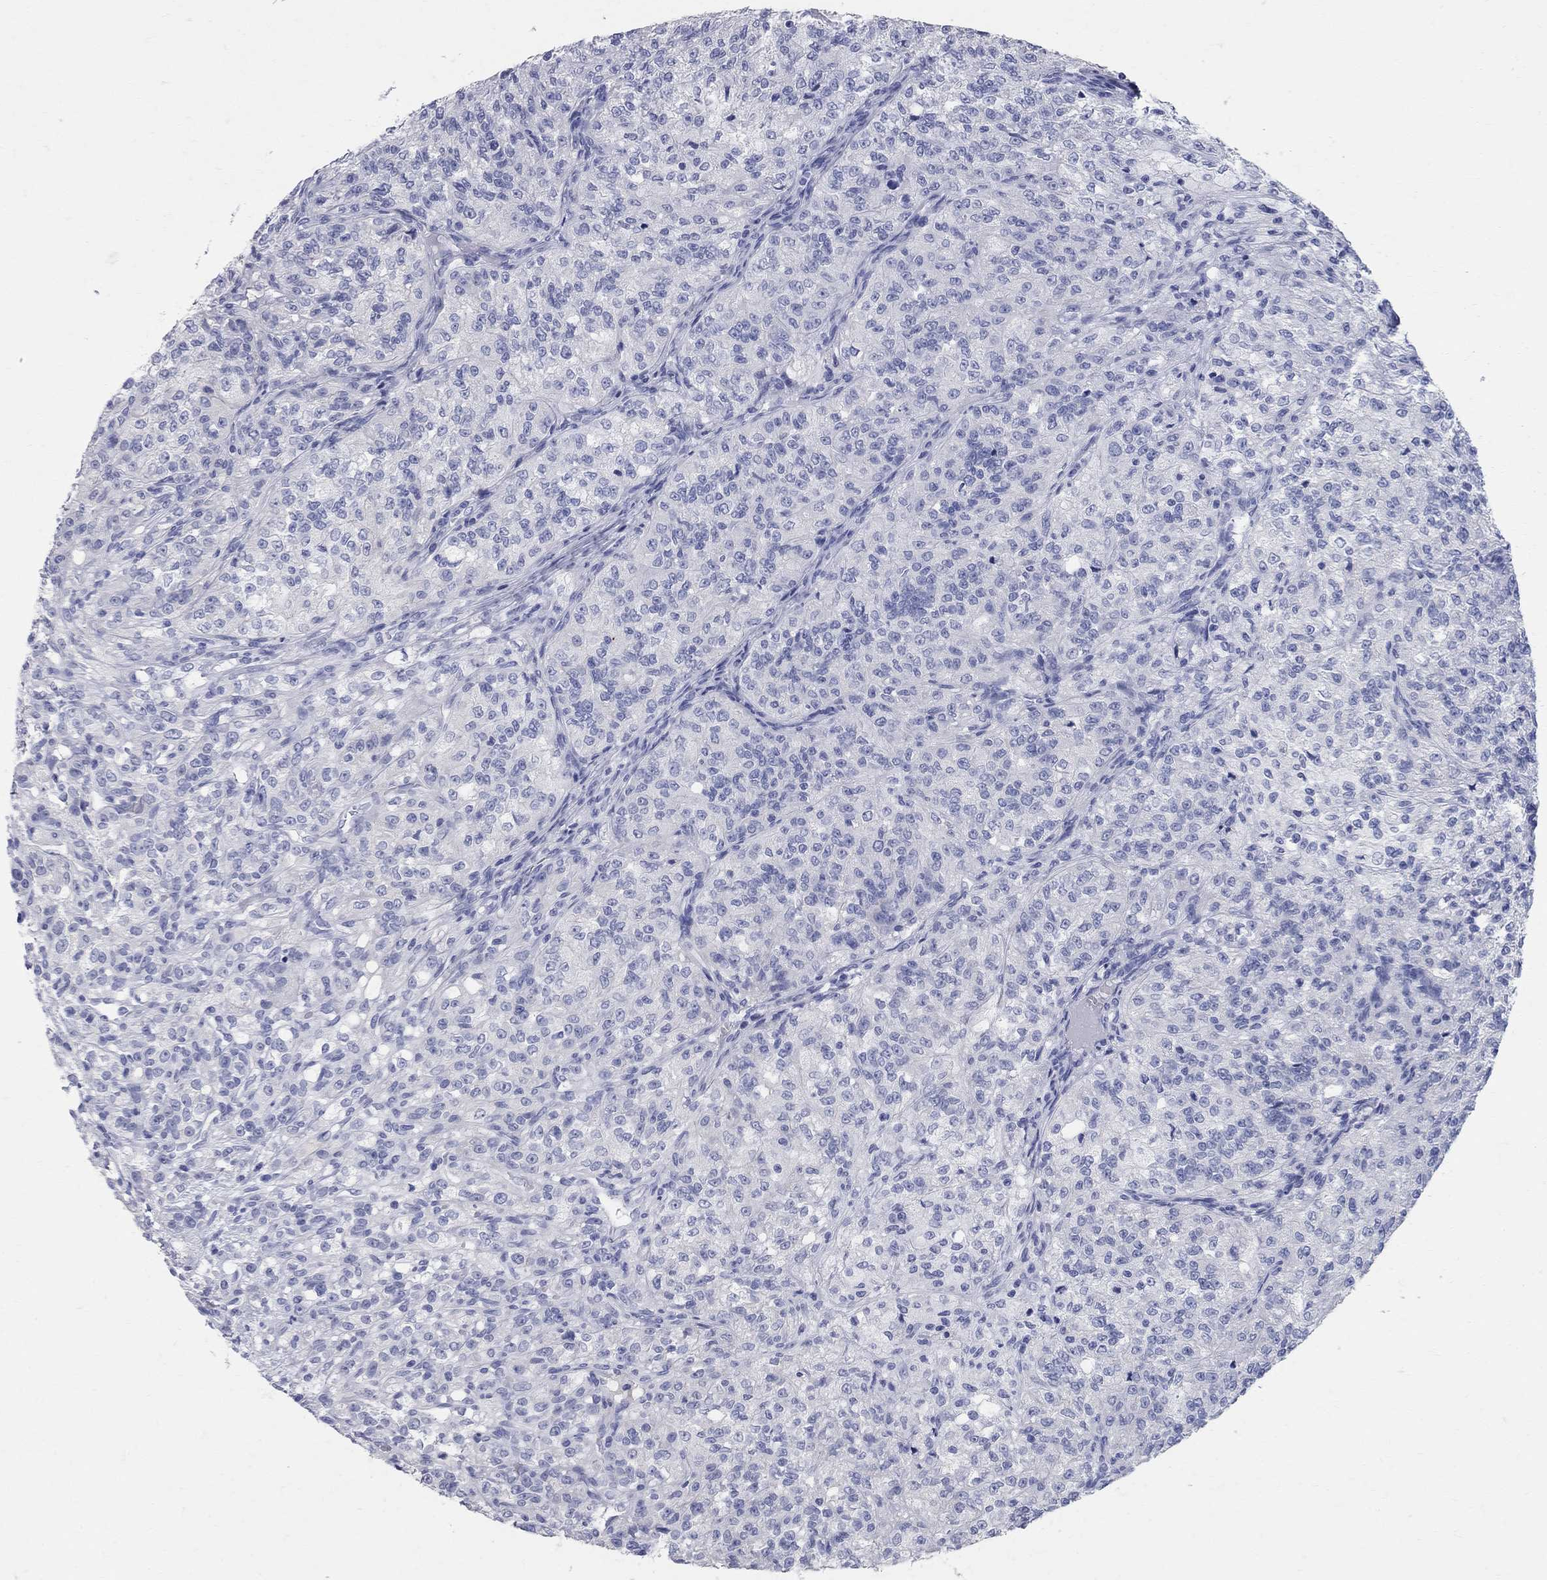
{"staining": {"intensity": "negative", "quantity": "none", "location": "none"}, "tissue": "renal cancer", "cell_type": "Tumor cells", "image_type": "cancer", "snomed": [{"axis": "morphology", "description": "Adenocarcinoma, NOS"}, {"axis": "topography", "description": "Kidney"}], "caption": "Immunohistochemistry micrograph of human renal cancer stained for a protein (brown), which exhibits no positivity in tumor cells.", "gene": "AOX1", "patient": {"sex": "female", "age": 63}}